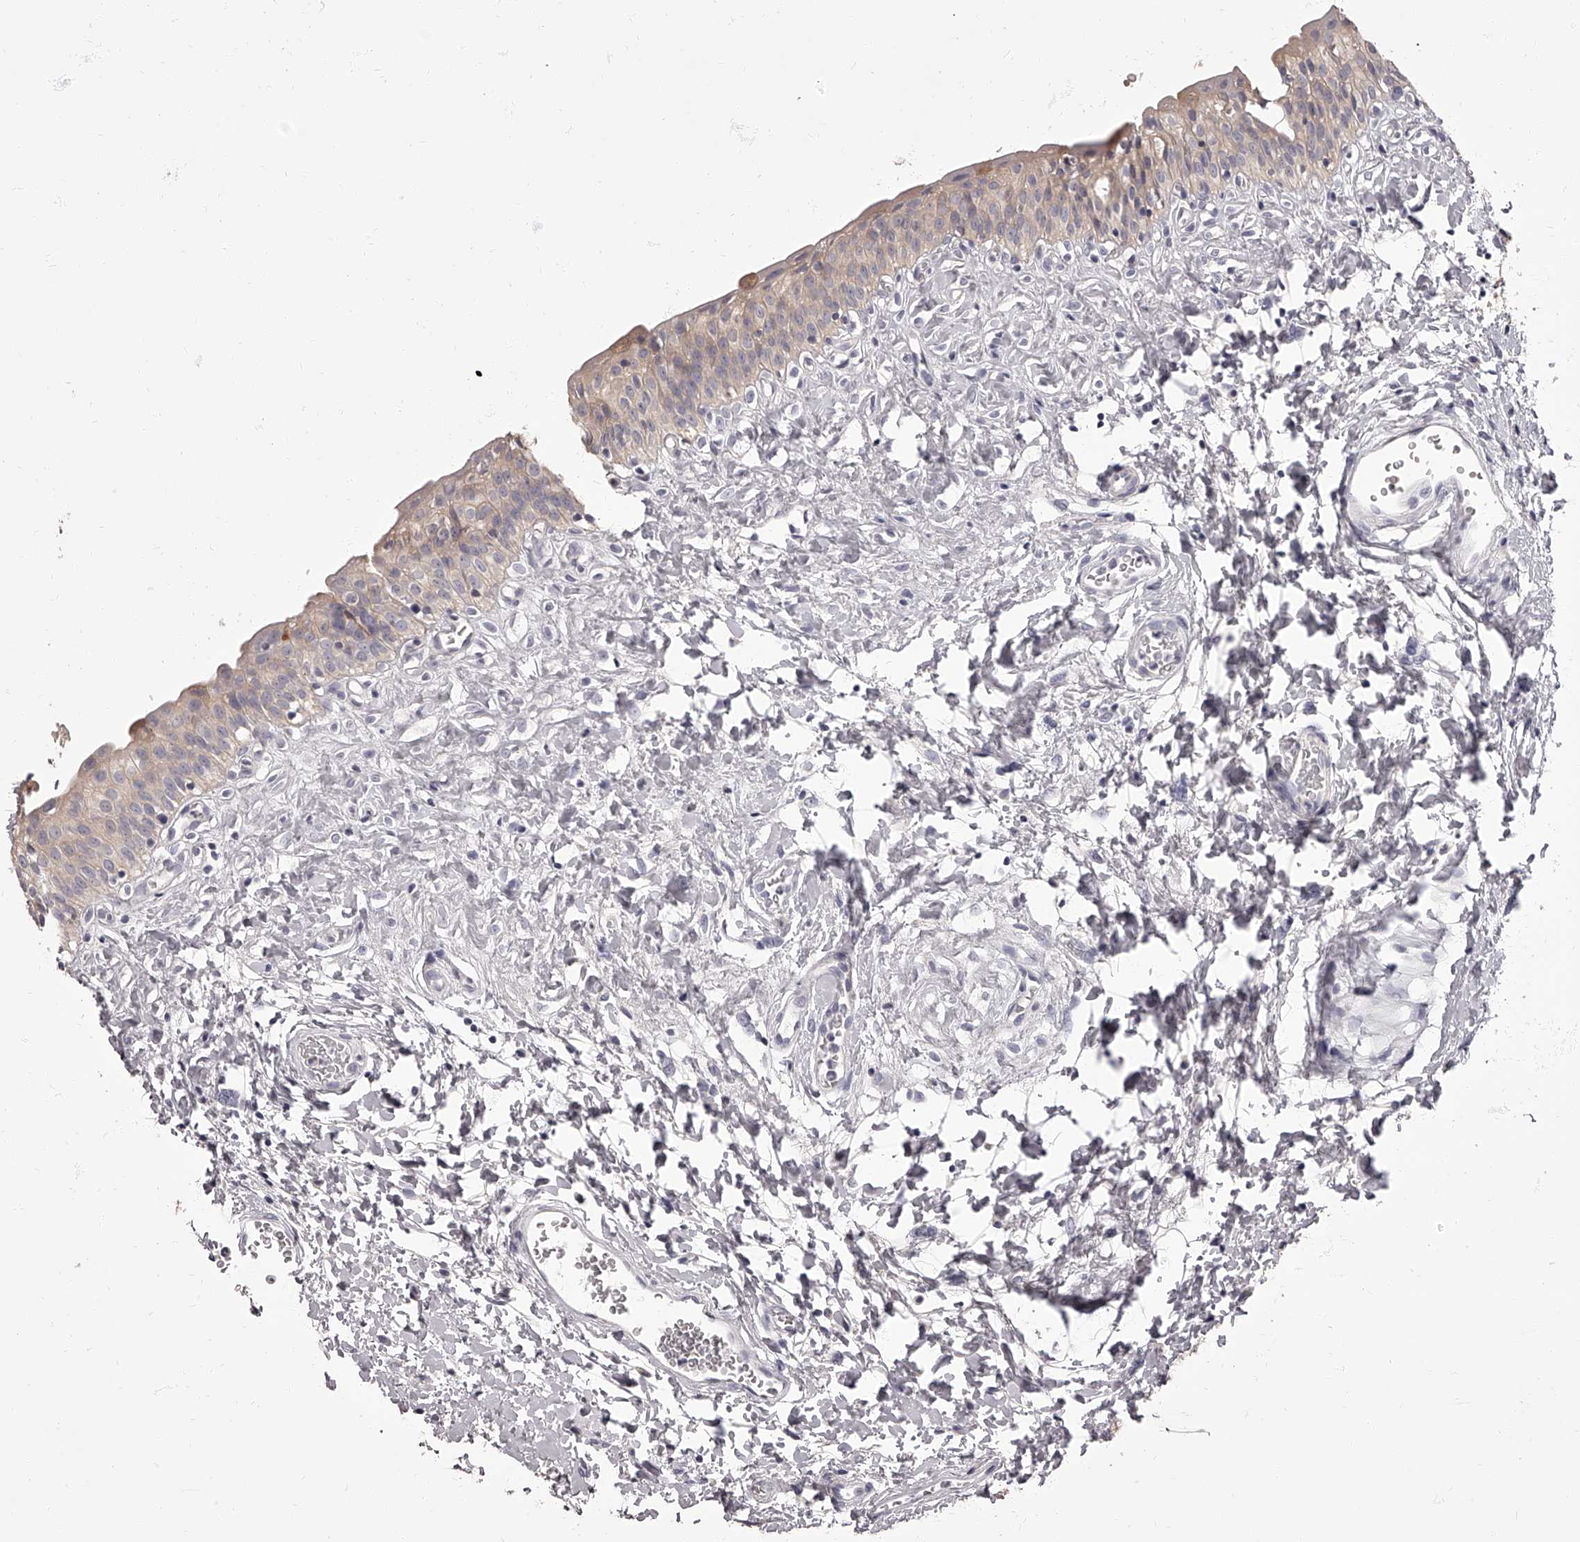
{"staining": {"intensity": "weak", "quantity": "<25%", "location": "cytoplasmic/membranous"}, "tissue": "urinary bladder", "cell_type": "Urothelial cells", "image_type": "normal", "snomed": [{"axis": "morphology", "description": "Normal tissue, NOS"}, {"axis": "topography", "description": "Urinary bladder"}], "caption": "Immunohistochemical staining of unremarkable human urinary bladder displays no significant positivity in urothelial cells. Nuclei are stained in blue.", "gene": "APEH", "patient": {"sex": "male", "age": 51}}